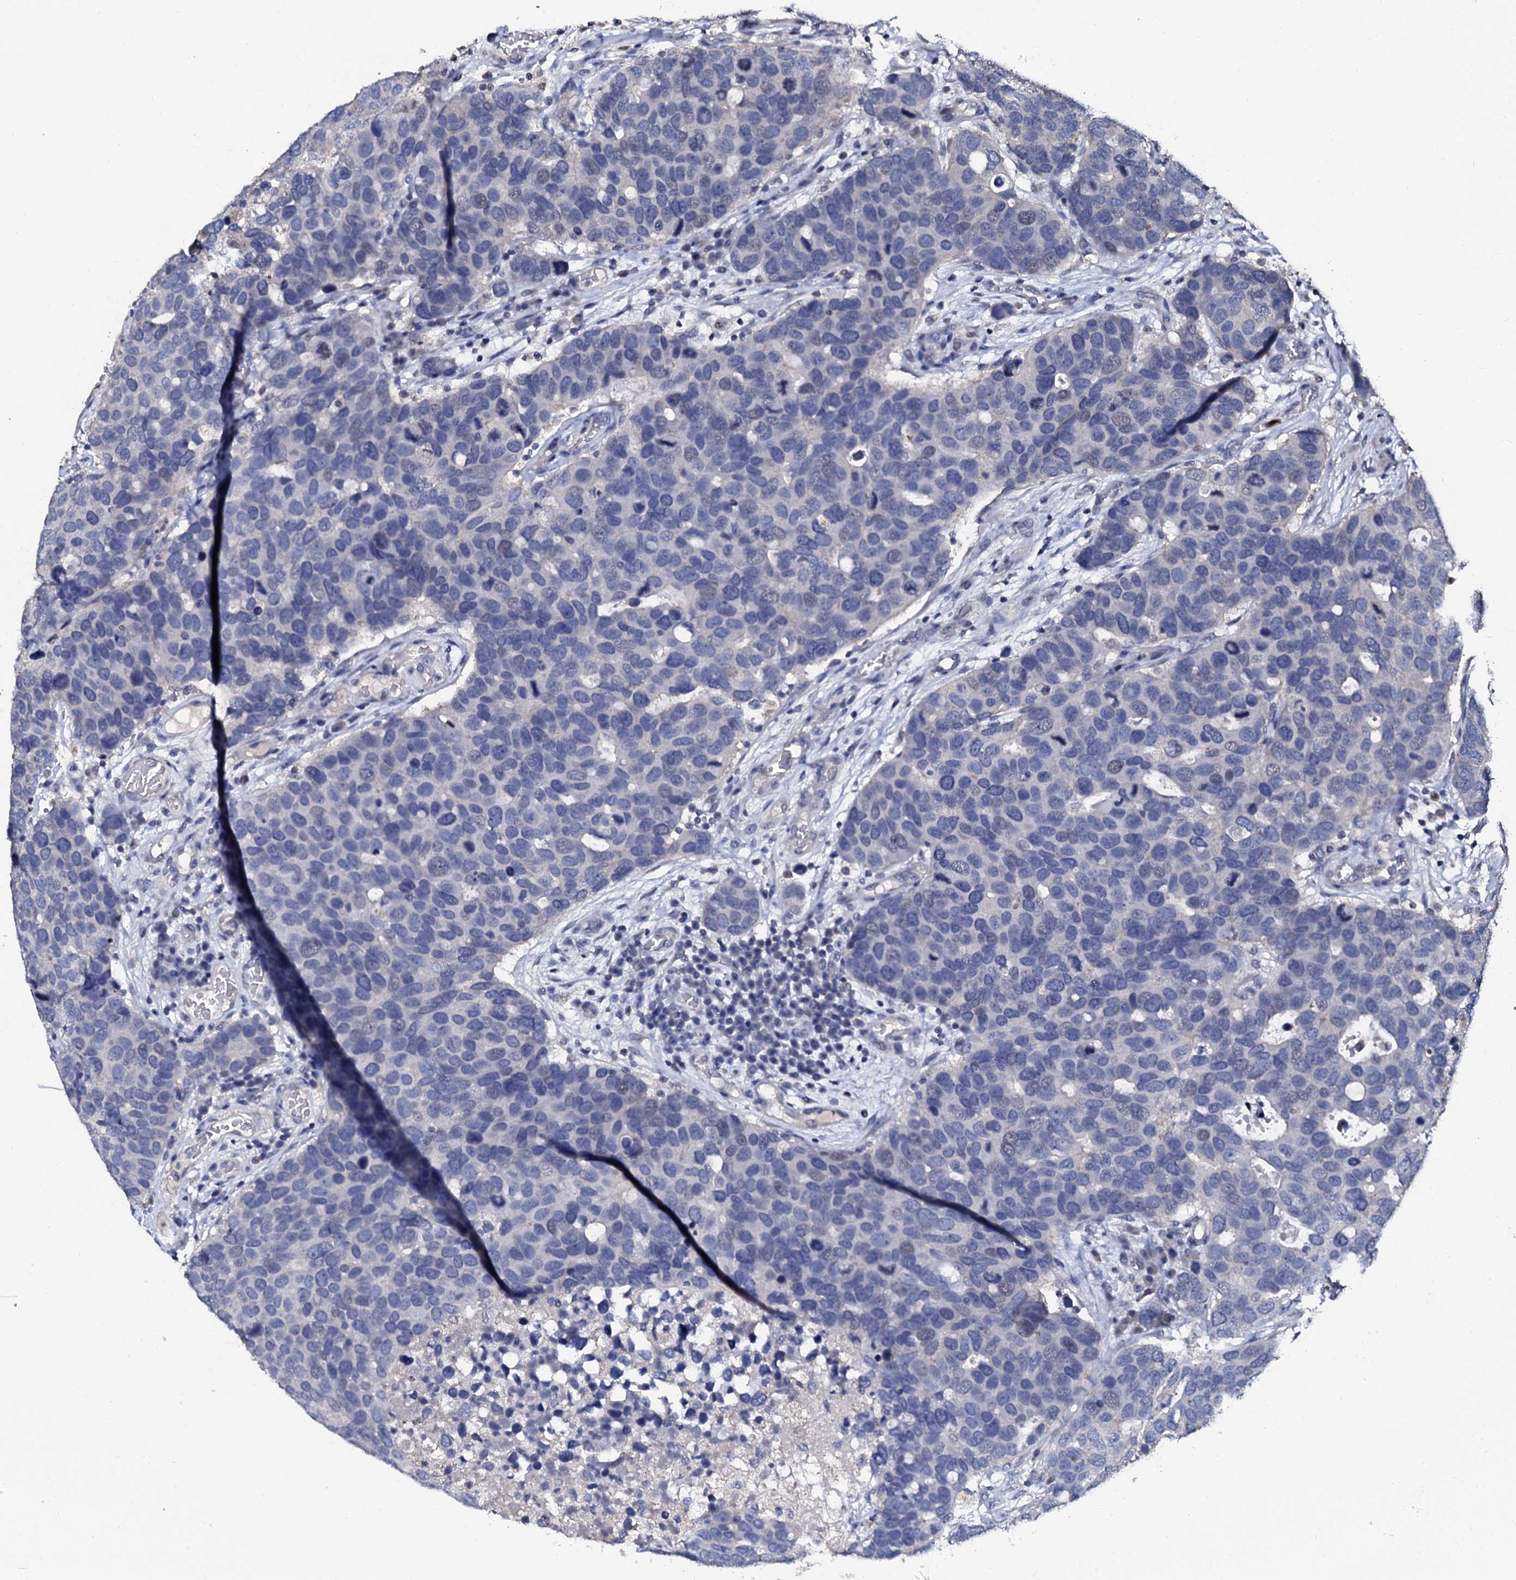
{"staining": {"intensity": "negative", "quantity": "none", "location": "none"}, "tissue": "breast cancer", "cell_type": "Tumor cells", "image_type": "cancer", "snomed": [{"axis": "morphology", "description": "Duct carcinoma"}, {"axis": "topography", "description": "Breast"}], "caption": "Tumor cells are negative for brown protein staining in intraductal carcinoma (breast). Brightfield microscopy of immunohistochemistry (IHC) stained with DAB (3,3'-diaminobenzidine) (brown) and hematoxylin (blue), captured at high magnification.", "gene": "SLC37A4", "patient": {"sex": "female", "age": 83}}